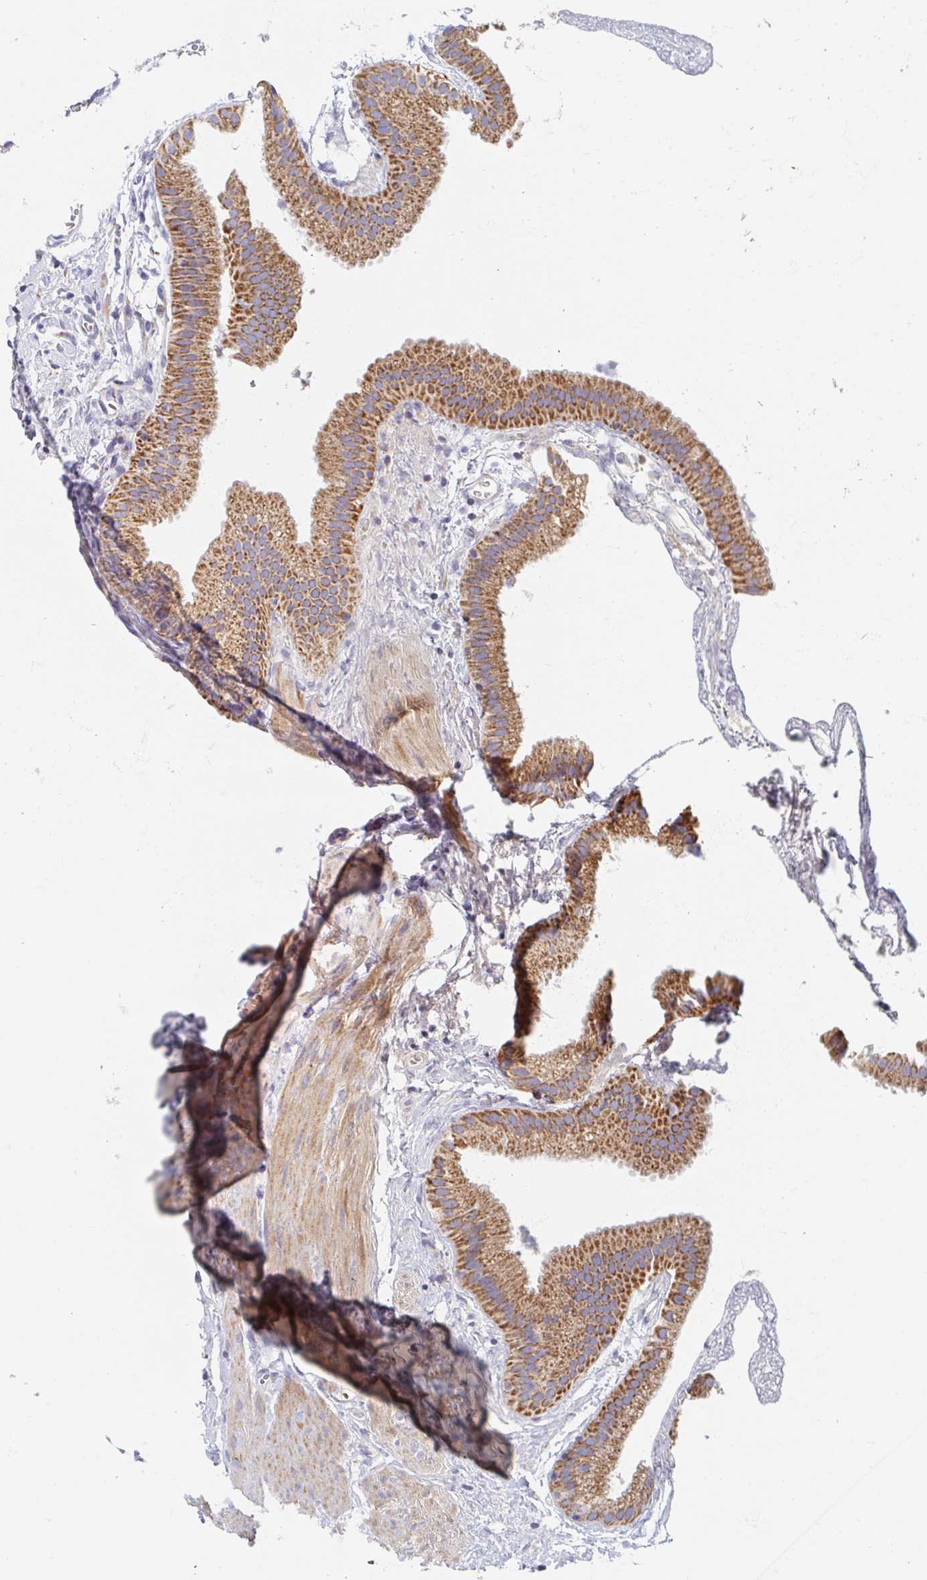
{"staining": {"intensity": "moderate", "quantity": ">75%", "location": "cytoplasmic/membranous"}, "tissue": "gallbladder", "cell_type": "Glandular cells", "image_type": "normal", "snomed": [{"axis": "morphology", "description": "Normal tissue, NOS"}, {"axis": "topography", "description": "Gallbladder"}], "caption": "Gallbladder stained with a brown dye reveals moderate cytoplasmic/membranous positive staining in approximately >75% of glandular cells.", "gene": "MAVS", "patient": {"sex": "female", "age": 63}}